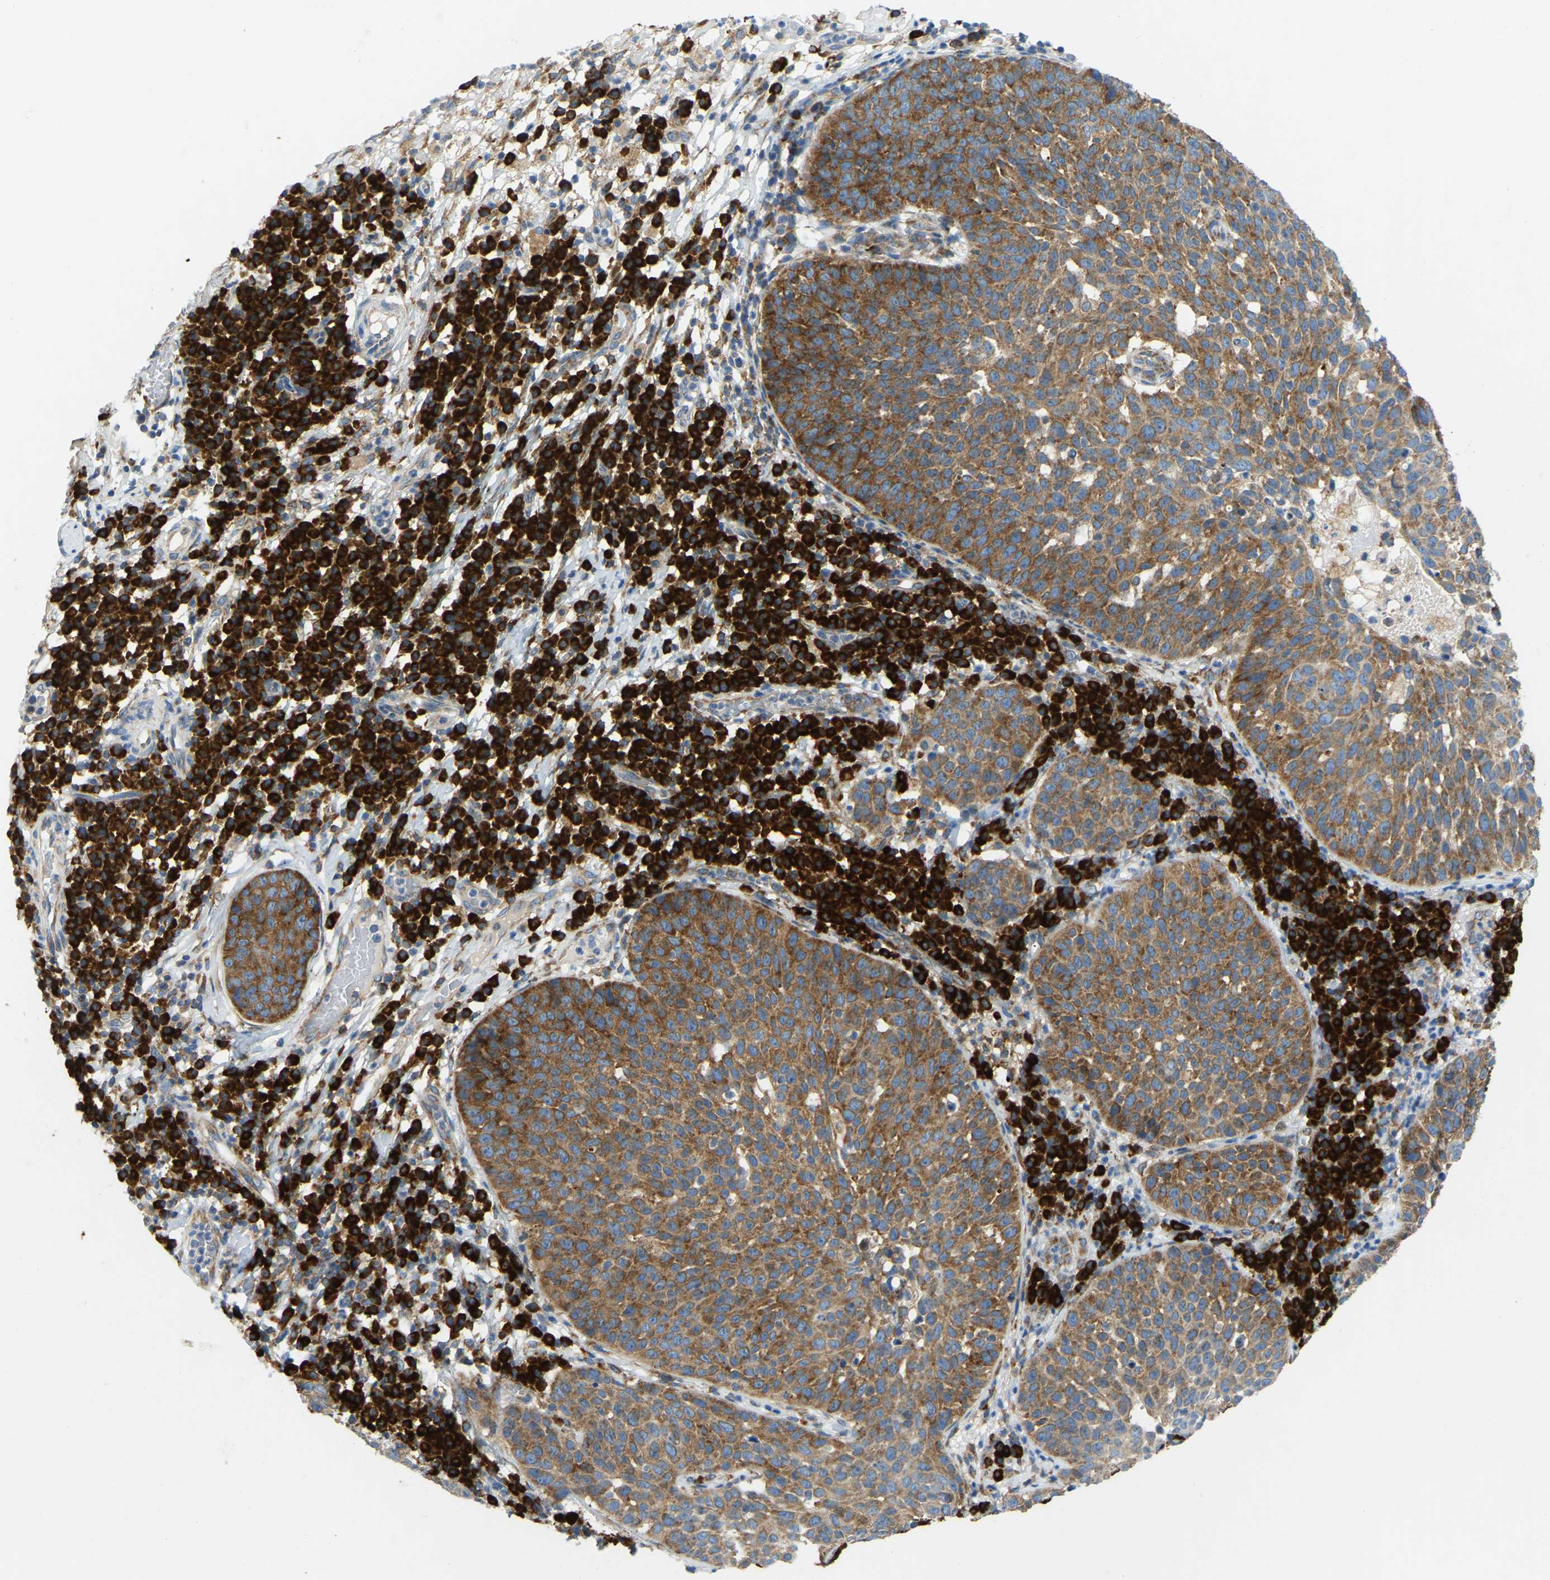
{"staining": {"intensity": "moderate", "quantity": ">75%", "location": "cytoplasmic/membranous"}, "tissue": "skin cancer", "cell_type": "Tumor cells", "image_type": "cancer", "snomed": [{"axis": "morphology", "description": "Squamous cell carcinoma in situ, NOS"}, {"axis": "morphology", "description": "Squamous cell carcinoma, NOS"}, {"axis": "topography", "description": "Skin"}], "caption": "A brown stain shows moderate cytoplasmic/membranous staining of a protein in human skin squamous cell carcinoma tumor cells.", "gene": "SND1", "patient": {"sex": "male", "age": 93}}